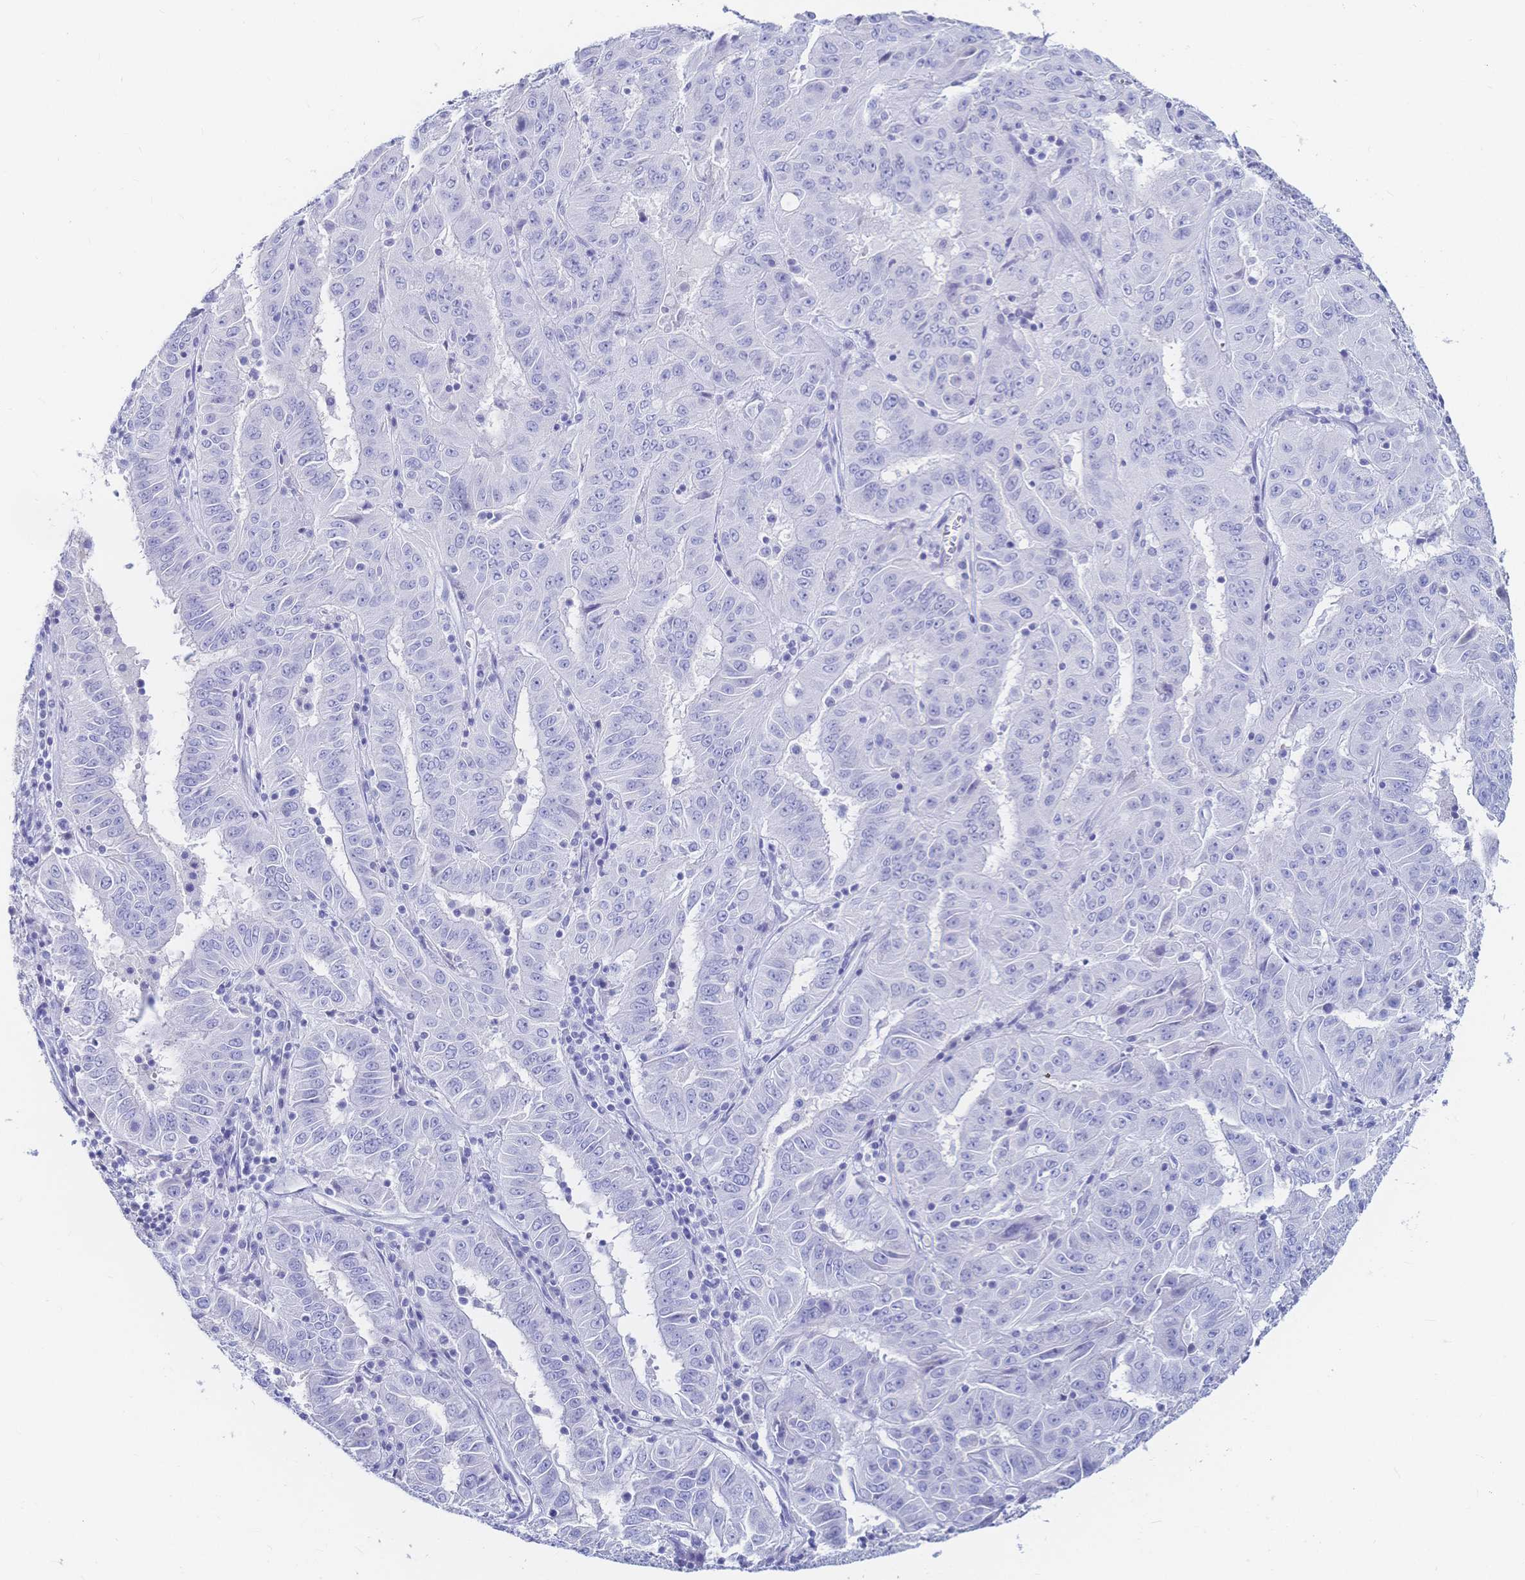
{"staining": {"intensity": "negative", "quantity": "none", "location": "none"}, "tissue": "pancreatic cancer", "cell_type": "Tumor cells", "image_type": "cancer", "snomed": [{"axis": "morphology", "description": "Adenocarcinoma, NOS"}, {"axis": "topography", "description": "Pancreas"}], "caption": "A micrograph of pancreatic cancer stained for a protein displays no brown staining in tumor cells. Nuclei are stained in blue.", "gene": "IL2RB", "patient": {"sex": "male", "age": 63}}